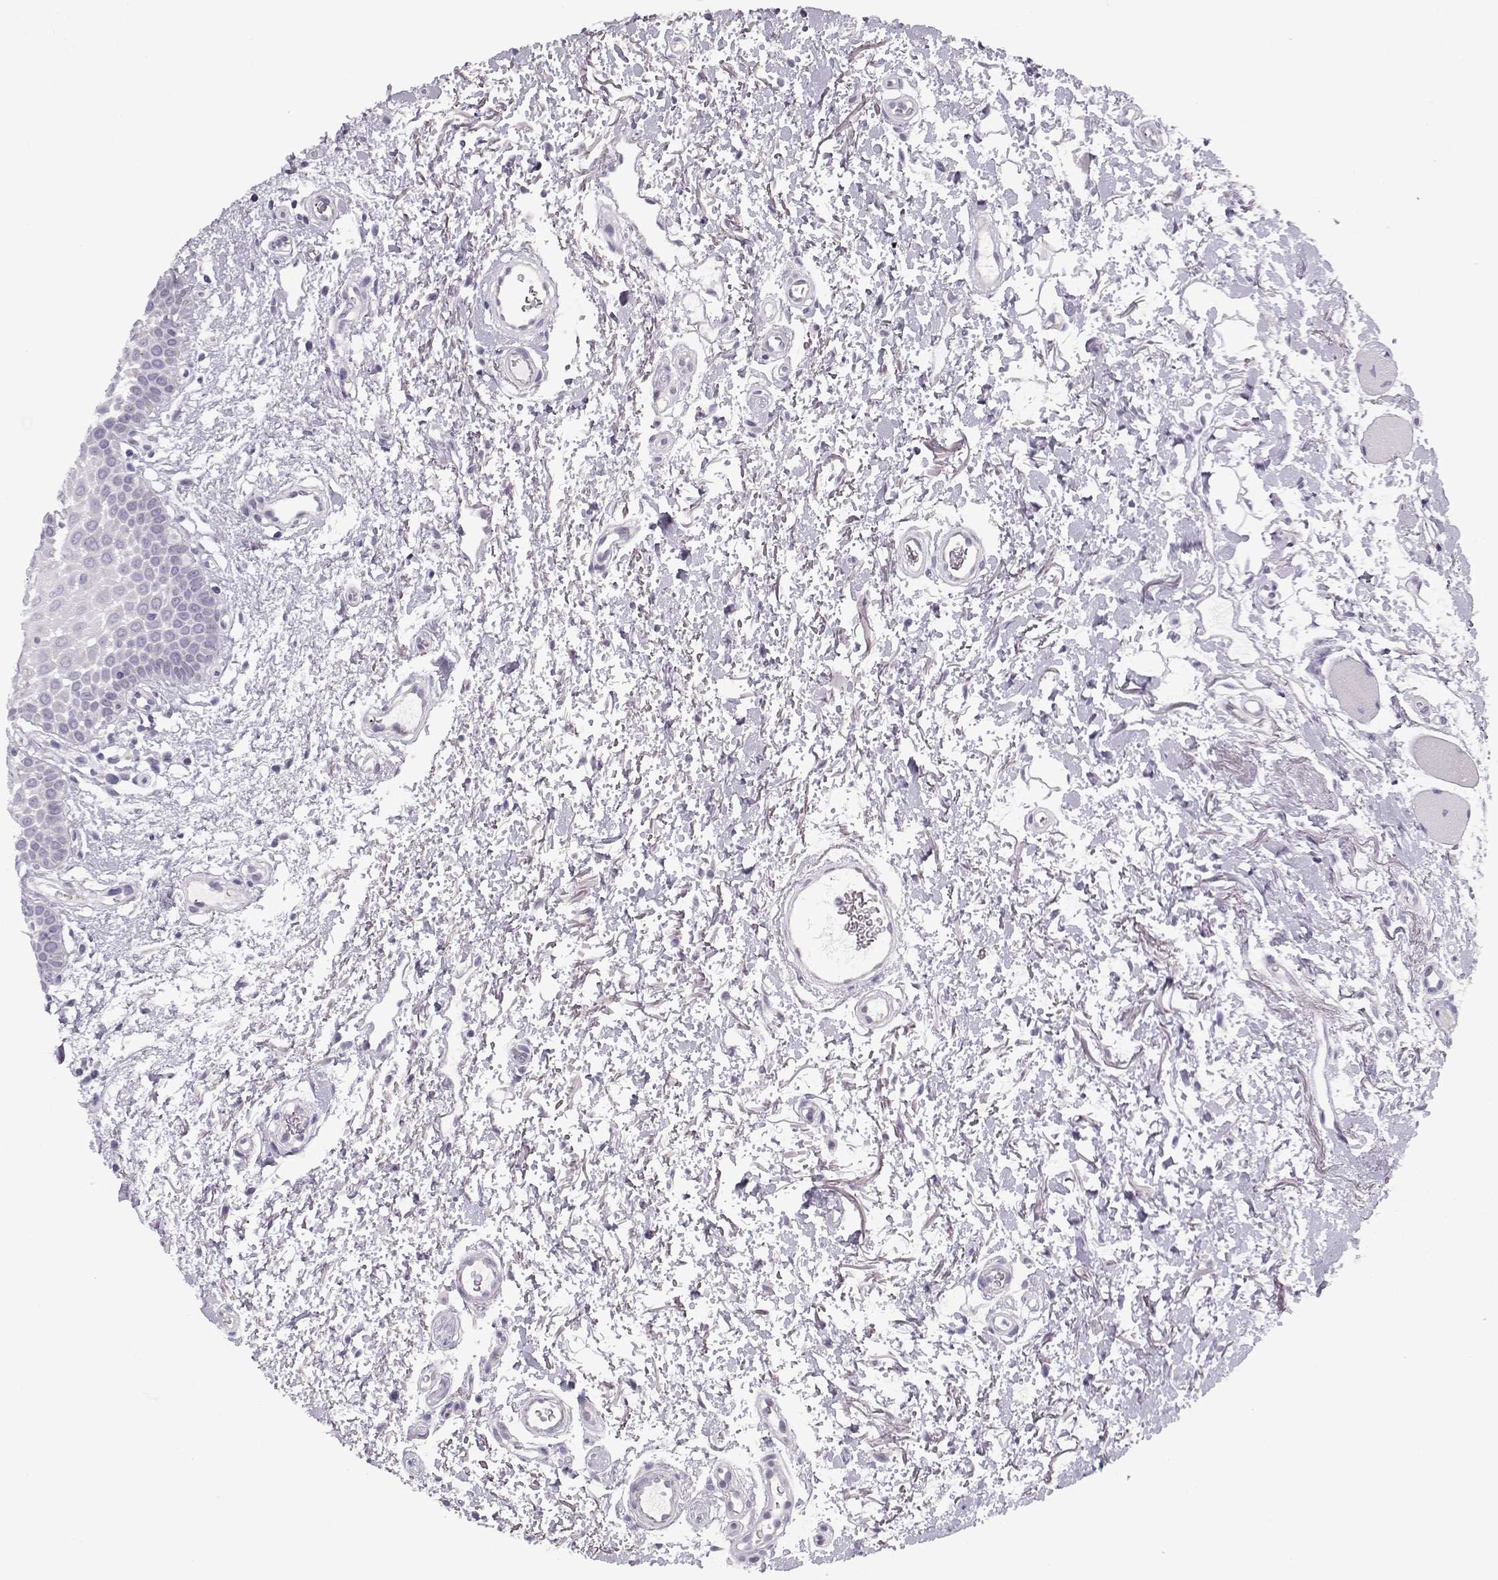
{"staining": {"intensity": "negative", "quantity": "none", "location": "none"}, "tissue": "oral mucosa", "cell_type": "Squamous epithelial cells", "image_type": "normal", "snomed": [{"axis": "morphology", "description": "Normal tissue, NOS"}, {"axis": "morphology", "description": "Squamous cell carcinoma, NOS"}, {"axis": "topography", "description": "Oral tissue"}, {"axis": "topography", "description": "Head-Neck"}], "caption": "This is an IHC micrograph of benign oral mucosa. There is no staining in squamous epithelial cells.", "gene": "KLF17", "patient": {"sex": "female", "age": 75}}